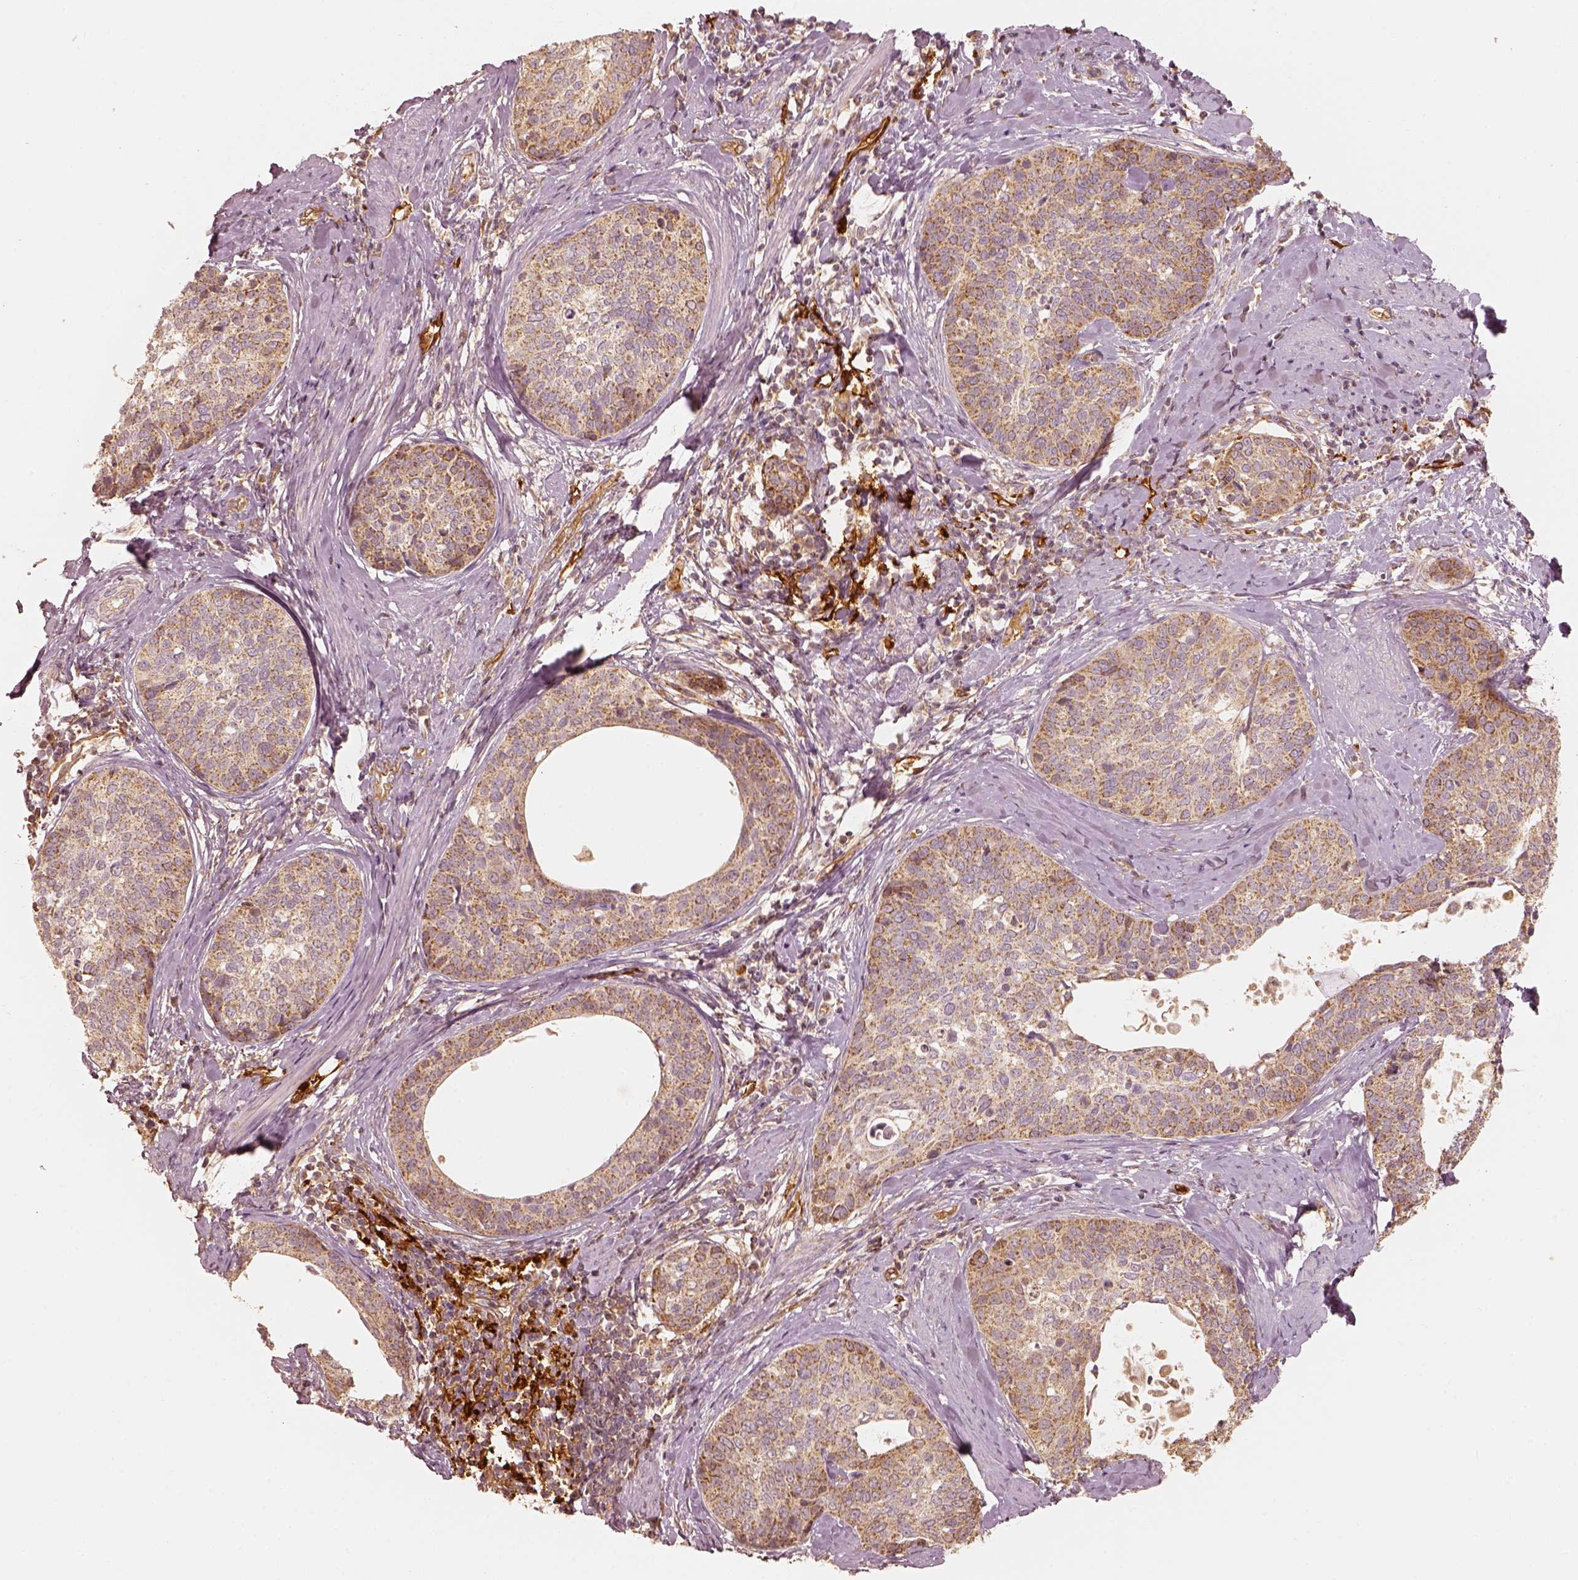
{"staining": {"intensity": "moderate", "quantity": ">75%", "location": "cytoplasmic/membranous"}, "tissue": "cervical cancer", "cell_type": "Tumor cells", "image_type": "cancer", "snomed": [{"axis": "morphology", "description": "Squamous cell carcinoma, NOS"}, {"axis": "topography", "description": "Cervix"}], "caption": "The image exhibits staining of cervical cancer (squamous cell carcinoma), revealing moderate cytoplasmic/membranous protein staining (brown color) within tumor cells.", "gene": "FSCN1", "patient": {"sex": "female", "age": 69}}